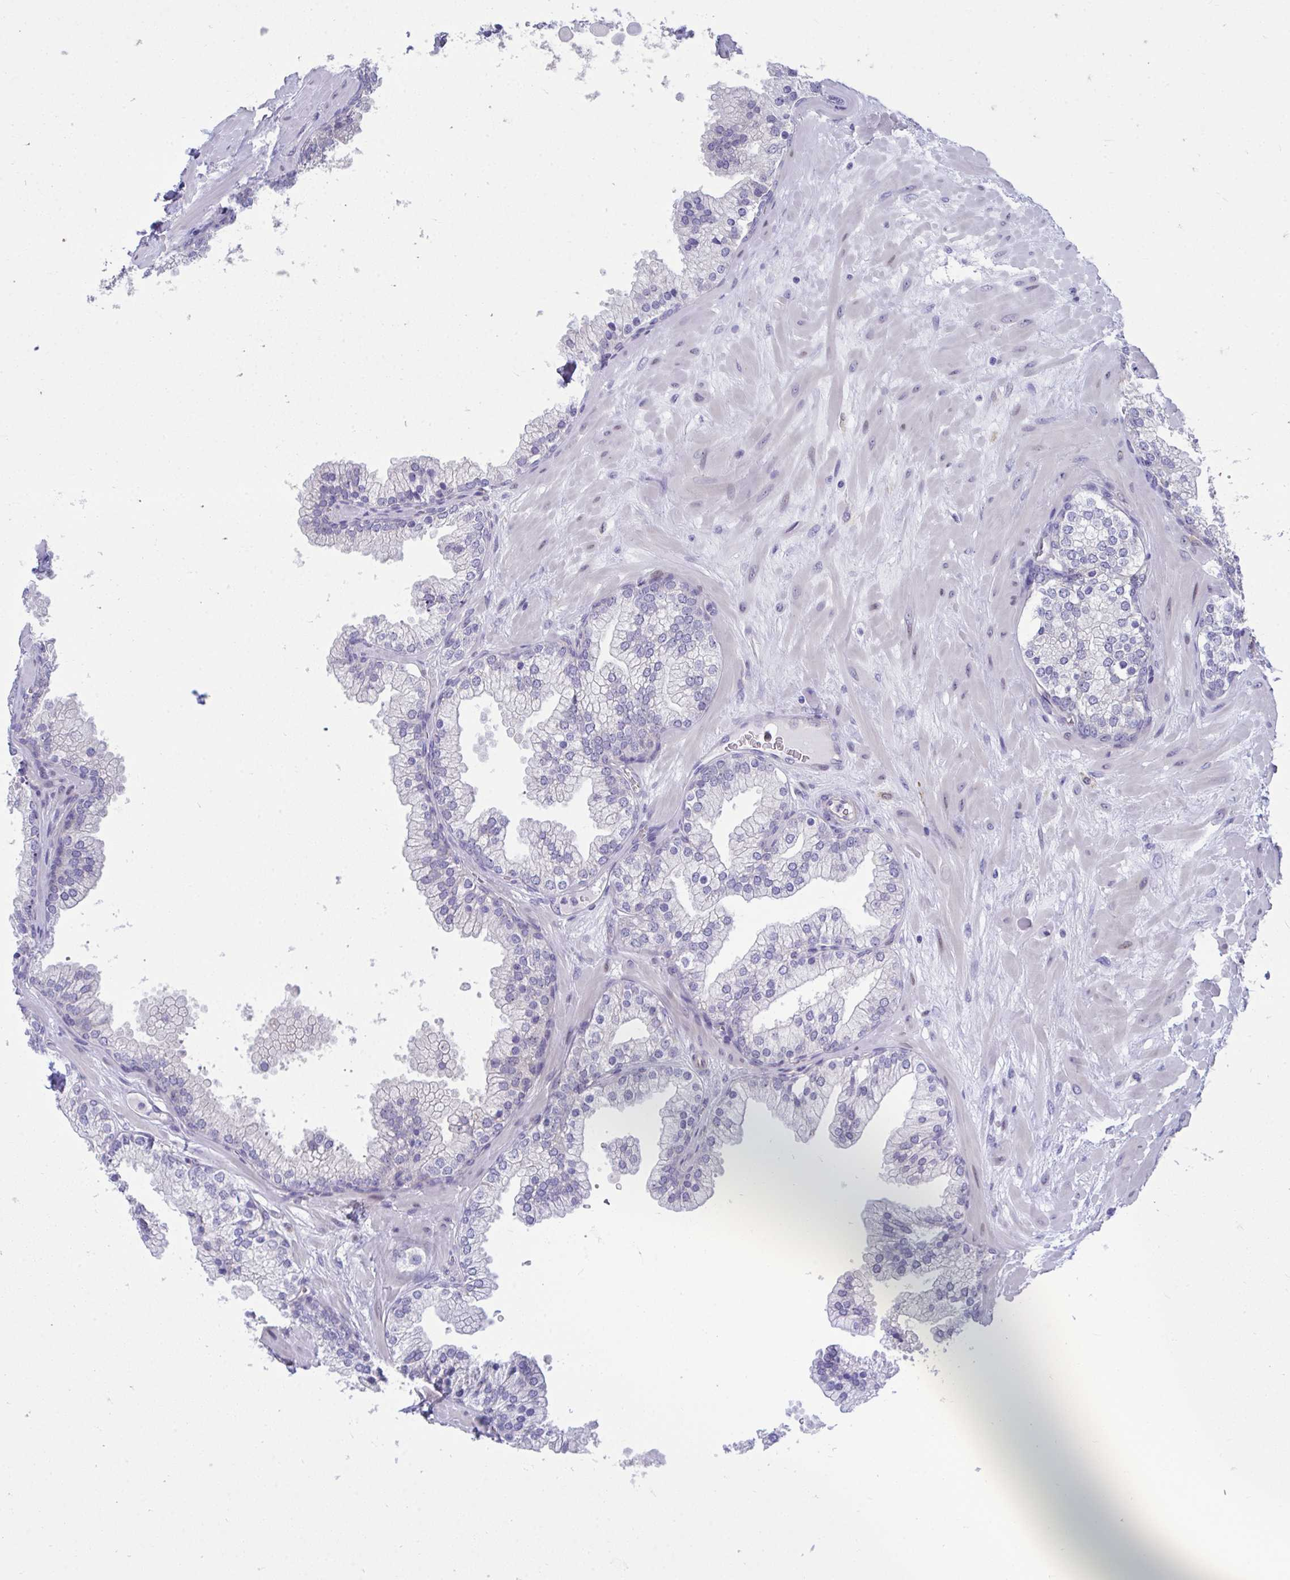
{"staining": {"intensity": "negative", "quantity": "none", "location": "none"}, "tissue": "prostate", "cell_type": "Glandular cells", "image_type": "normal", "snomed": [{"axis": "morphology", "description": "Normal tissue, NOS"}, {"axis": "topography", "description": "Prostate"}, {"axis": "topography", "description": "Peripheral nerve tissue"}], "caption": "The histopathology image displays no significant expression in glandular cells of prostate. Nuclei are stained in blue.", "gene": "CENPQ", "patient": {"sex": "male", "age": 61}}